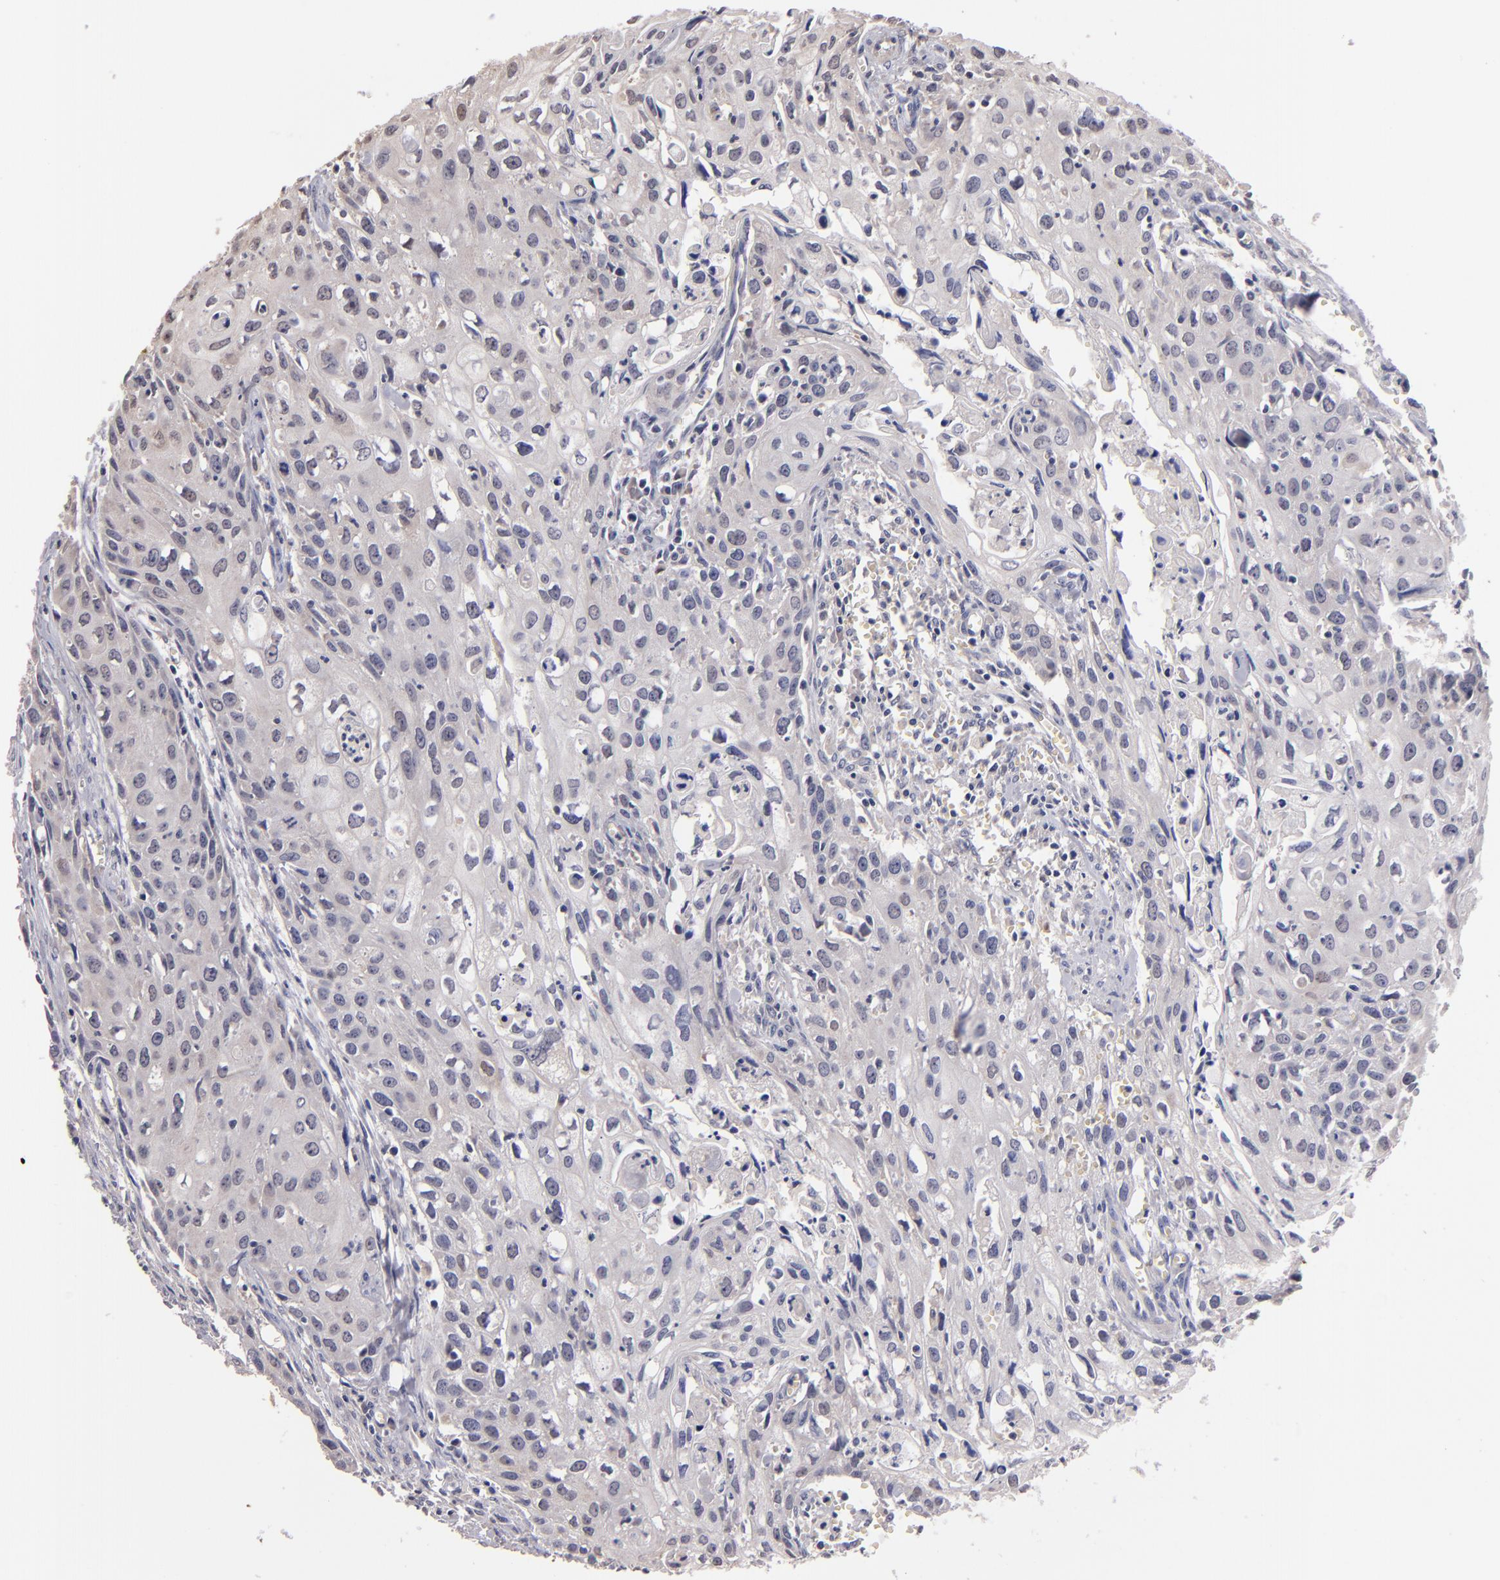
{"staining": {"intensity": "negative", "quantity": "none", "location": "none"}, "tissue": "urothelial cancer", "cell_type": "Tumor cells", "image_type": "cancer", "snomed": [{"axis": "morphology", "description": "Urothelial carcinoma, High grade"}, {"axis": "topography", "description": "Urinary bladder"}], "caption": "Immunohistochemistry (IHC) photomicrograph of neoplastic tissue: high-grade urothelial carcinoma stained with DAB demonstrates no significant protein expression in tumor cells.", "gene": "S100A1", "patient": {"sex": "male", "age": 54}}